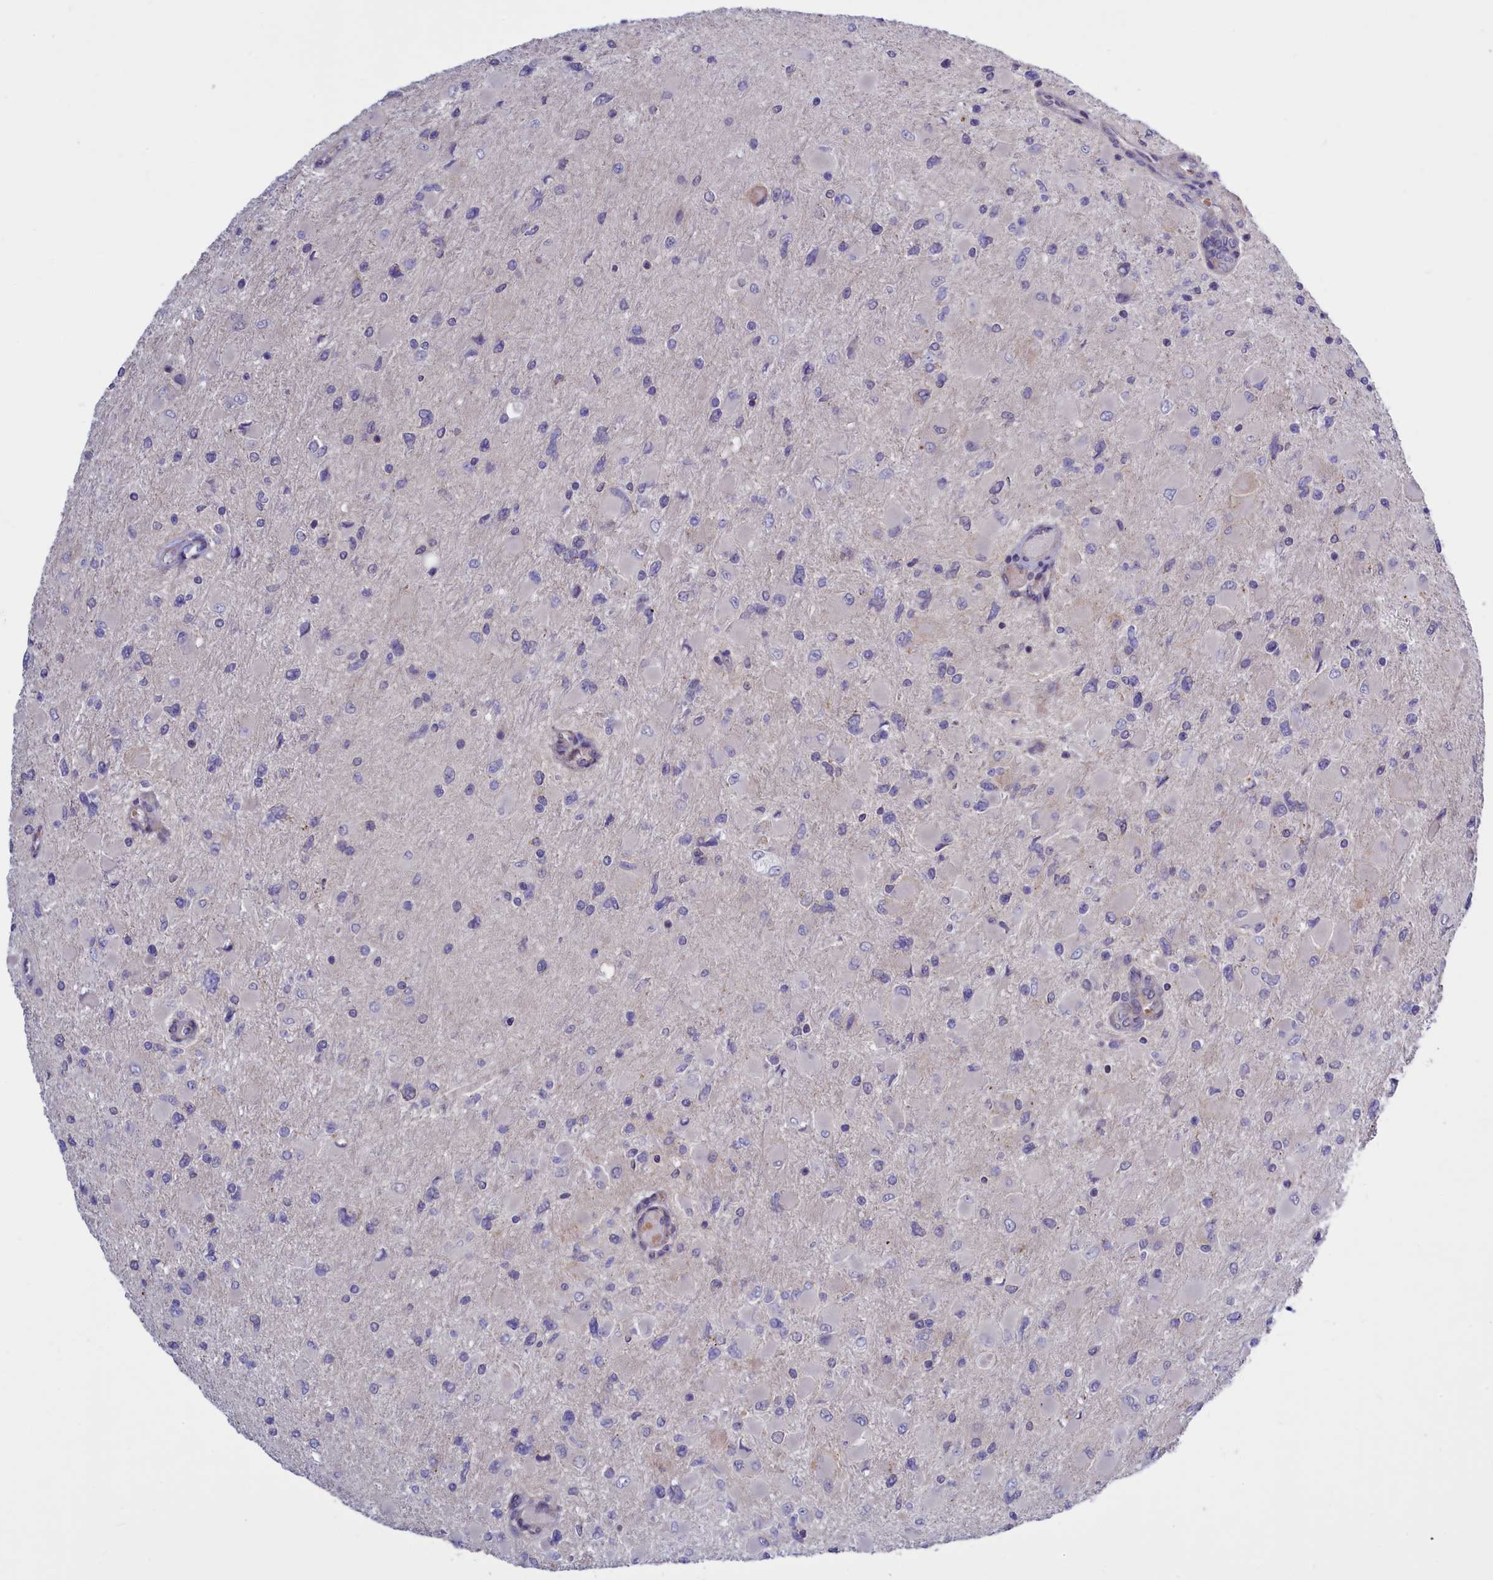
{"staining": {"intensity": "negative", "quantity": "none", "location": "none"}, "tissue": "glioma", "cell_type": "Tumor cells", "image_type": "cancer", "snomed": [{"axis": "morphology", "description": "Glioma, malignant, High grade"}, {"axis": "topography", "description": "Cerebral cortex"}], "caption": "IHC photomicrograph of neoplastic tissue: human malignant high-grade glioma stained with DAB (3,3'-diaminobenzidine) shows no significant protein positivity in tumor cells.", "gene": "HYKK", "patient": {"sex": "female", "age": 36}}